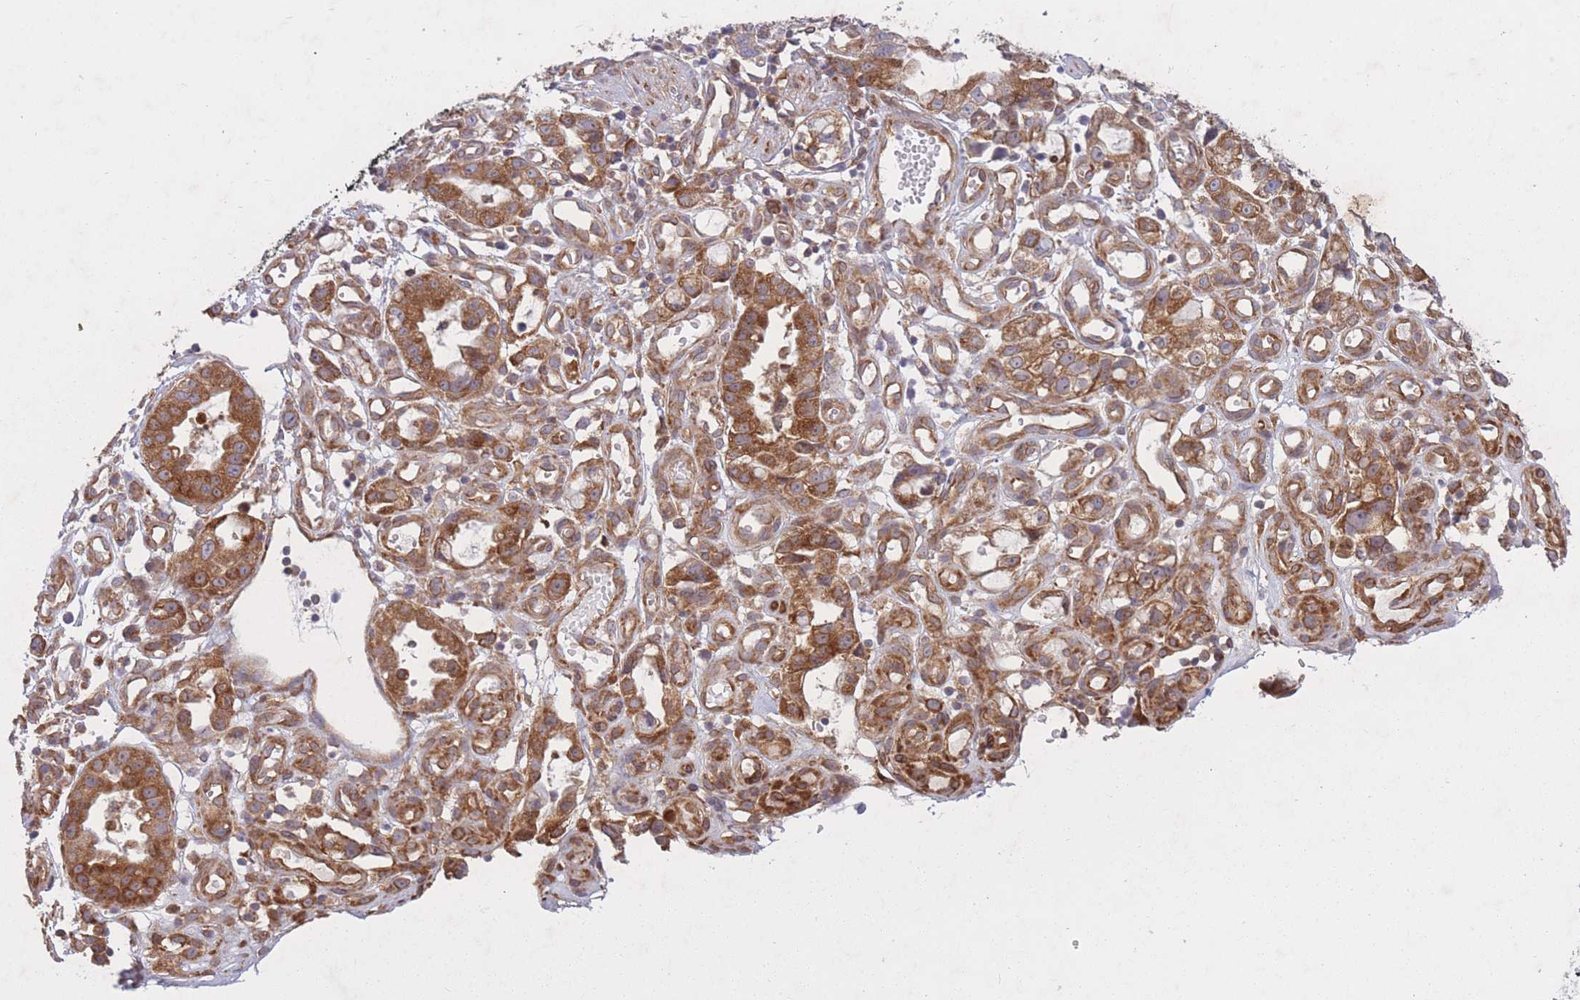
{"staining": {"intensity": "strong", "quantity": ">75%", "location": "cytoplasmic/membranous"}, "tissue": "stomach cancer", "cell_type": "Tumor cells", "image_type": "cancer", "snomed": [{"axis": "morphology", "description": "Adenocarcinoma, NOS"}, {"axis": "topography", "description": "Stomach"}], "caption": "Human stomach cancer (adenocarcinoma) stained with a protein marker displays strong staining in tumor cells.", "gene": "CCDC124", "patient": {"sex": "male", "age": 55}}